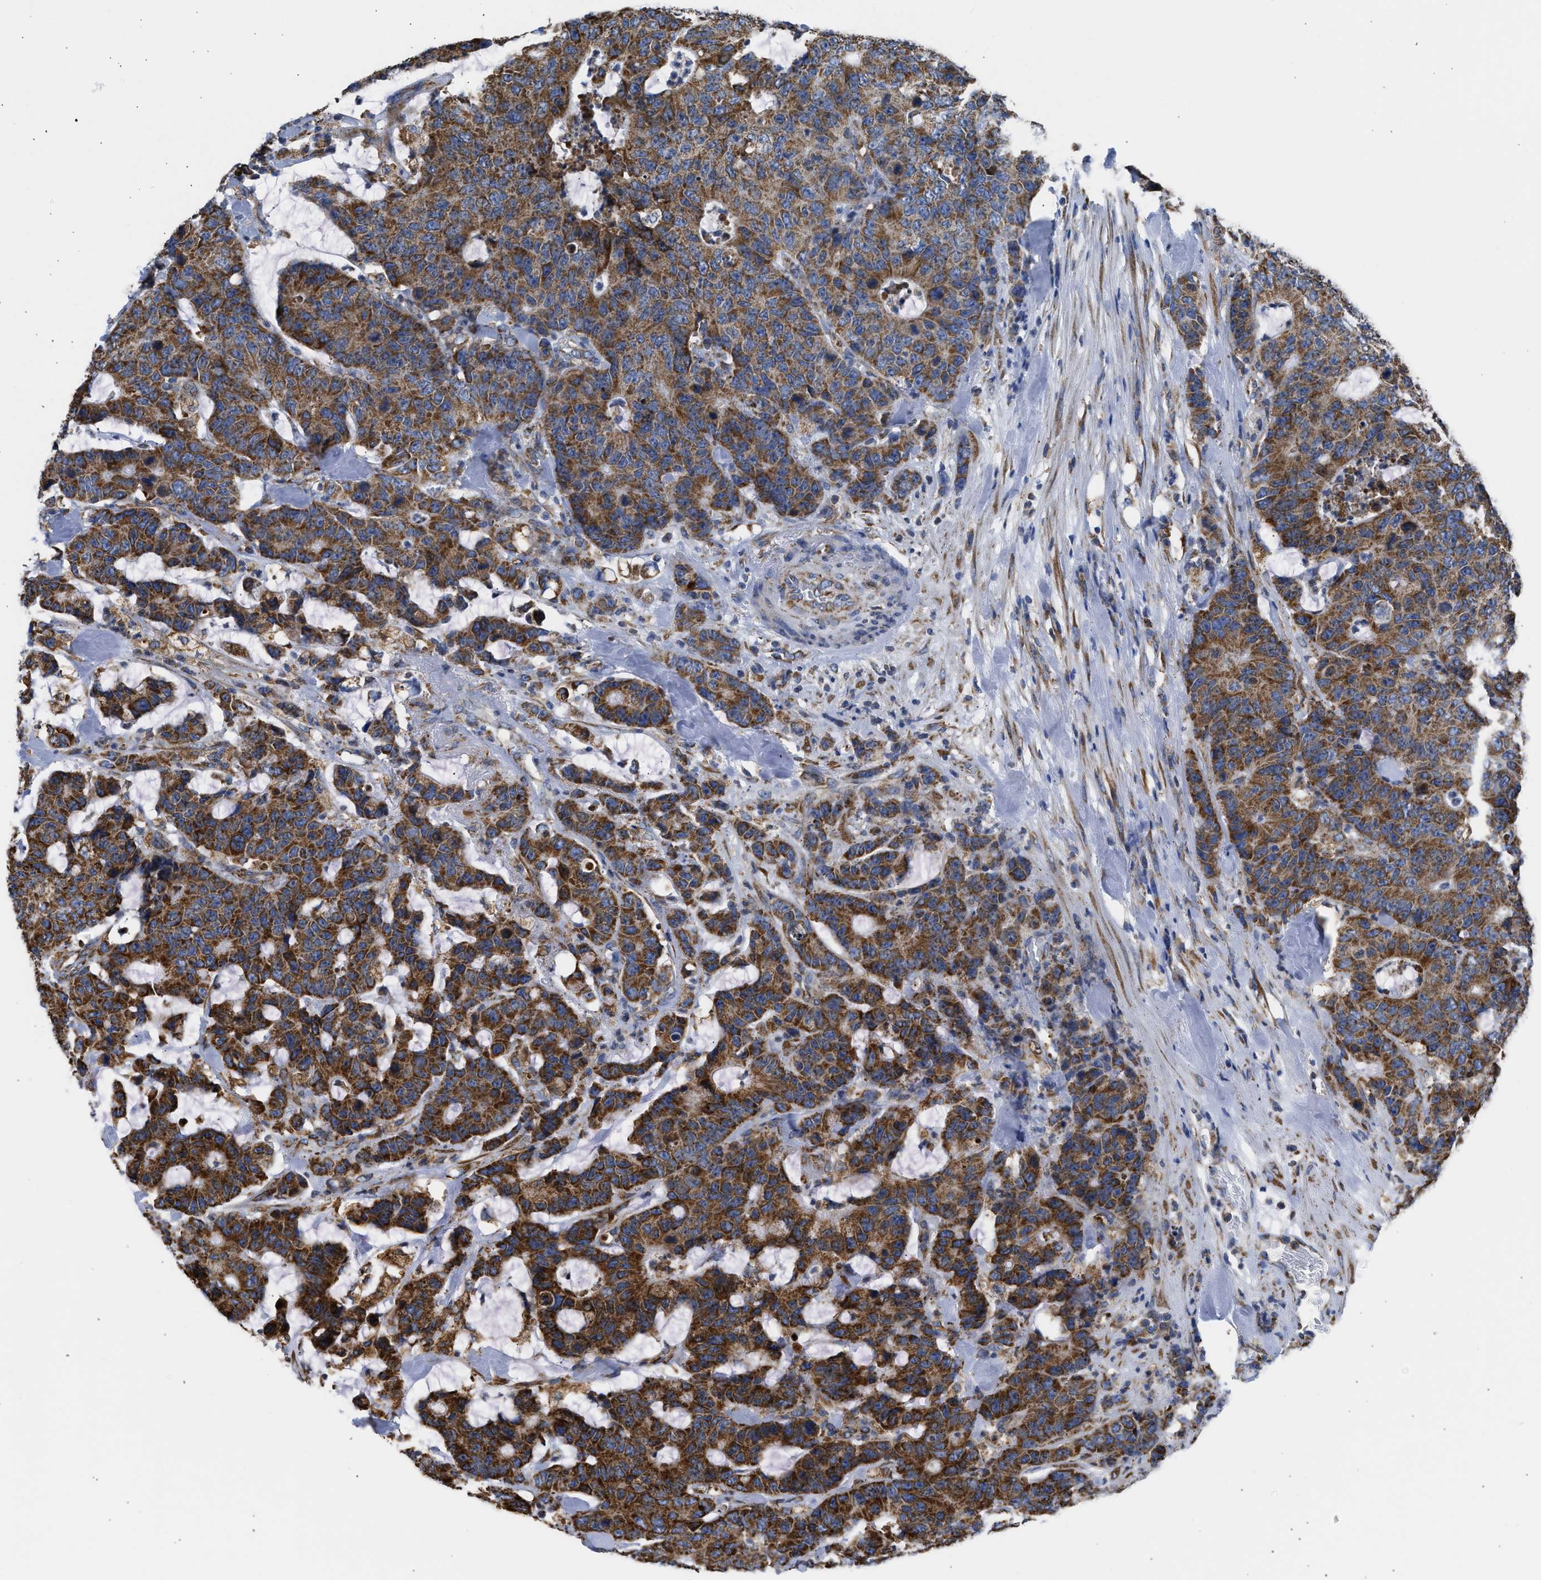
{"staining": {"intensity": "strong", "quantity": ">75%", "location": "cytoplasmic/membranous"}, "tissue": "colorectal cancer", "cell_type": "Tumor cells", "image_type": "cancer", "snomed": [{"axis": "morphology", "description": "Adenocarcinoma, NOS"}, {"axis": "topography", "description": "Colon"}], "caption": "A brown stain labels strong cytoplasmic/membranous positivity of a protein in adenocarcinoma (colorectal) tumor cells. The protein is shown in brown color, while the nuclei are stained blue.", "gene": "CYCS", "patient": {"sex": "female", "age": 86}}